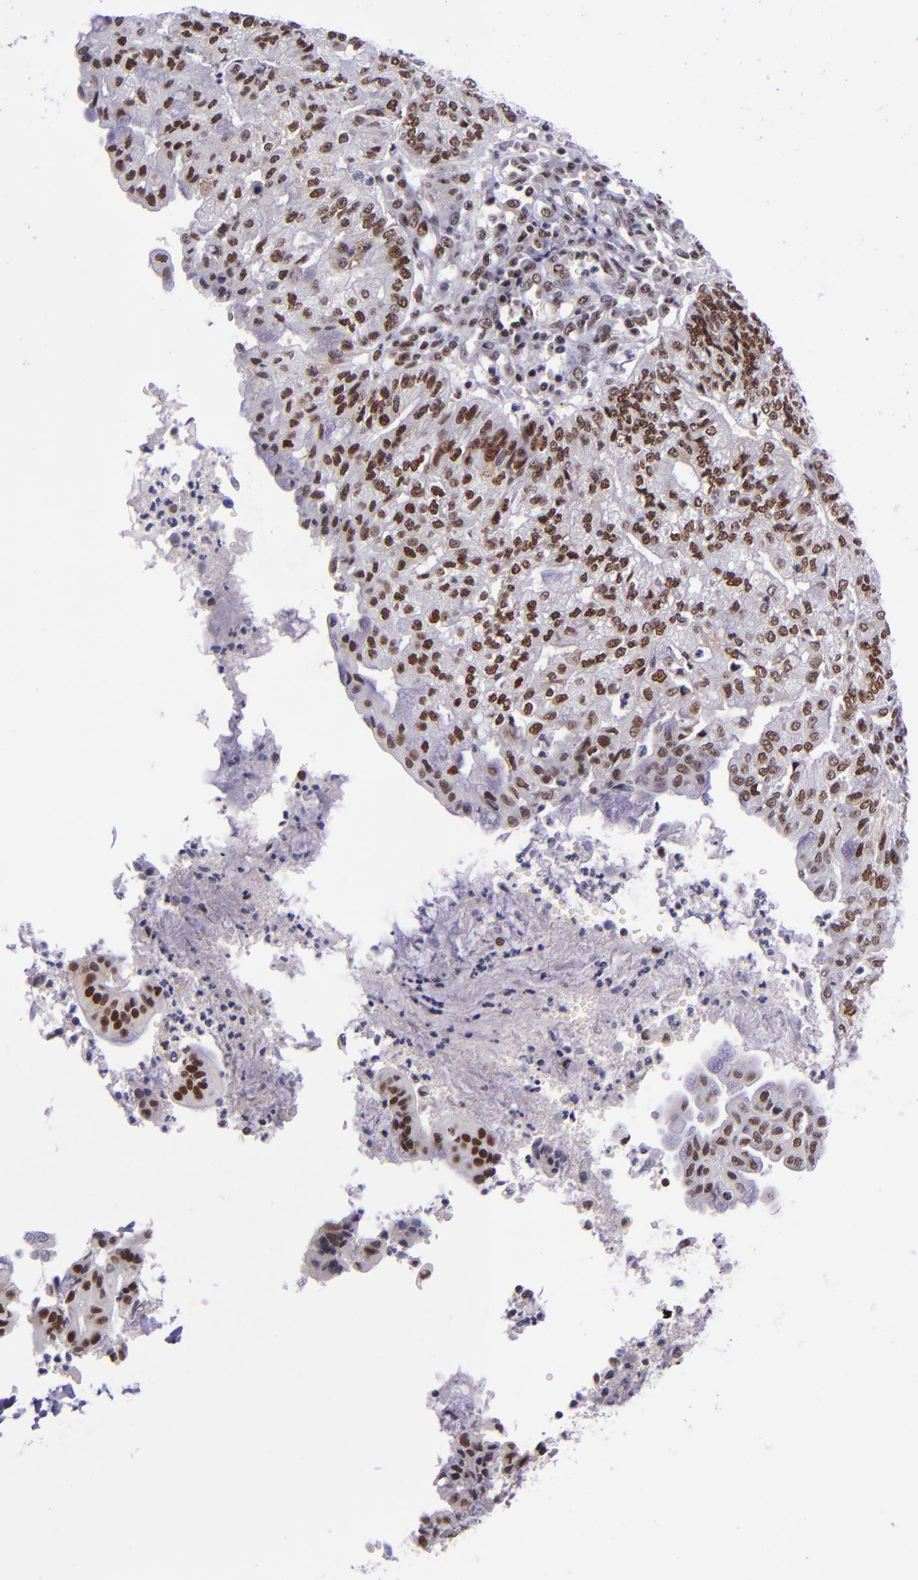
{"staining": {"intensity": "moderate", "quantity": ">75%", "location": "nuclear"}, "tissue": "endometrial cancer", "cell_type": "Tumor cells", "image_type": "cancer", "snomed": [{"axis": "morphology", "description": "Adenocarcinoma, NOS"}, {"axis": "topography", "description": "Endometrium"}], "caption": "Protein expression analysis of adenocarcinoma (endometrial) shows moderate nuclear staining in approximately >75% of tumor cells.", "gene": "GPKOW", "patient": {"sex": "female", "age": 59}}